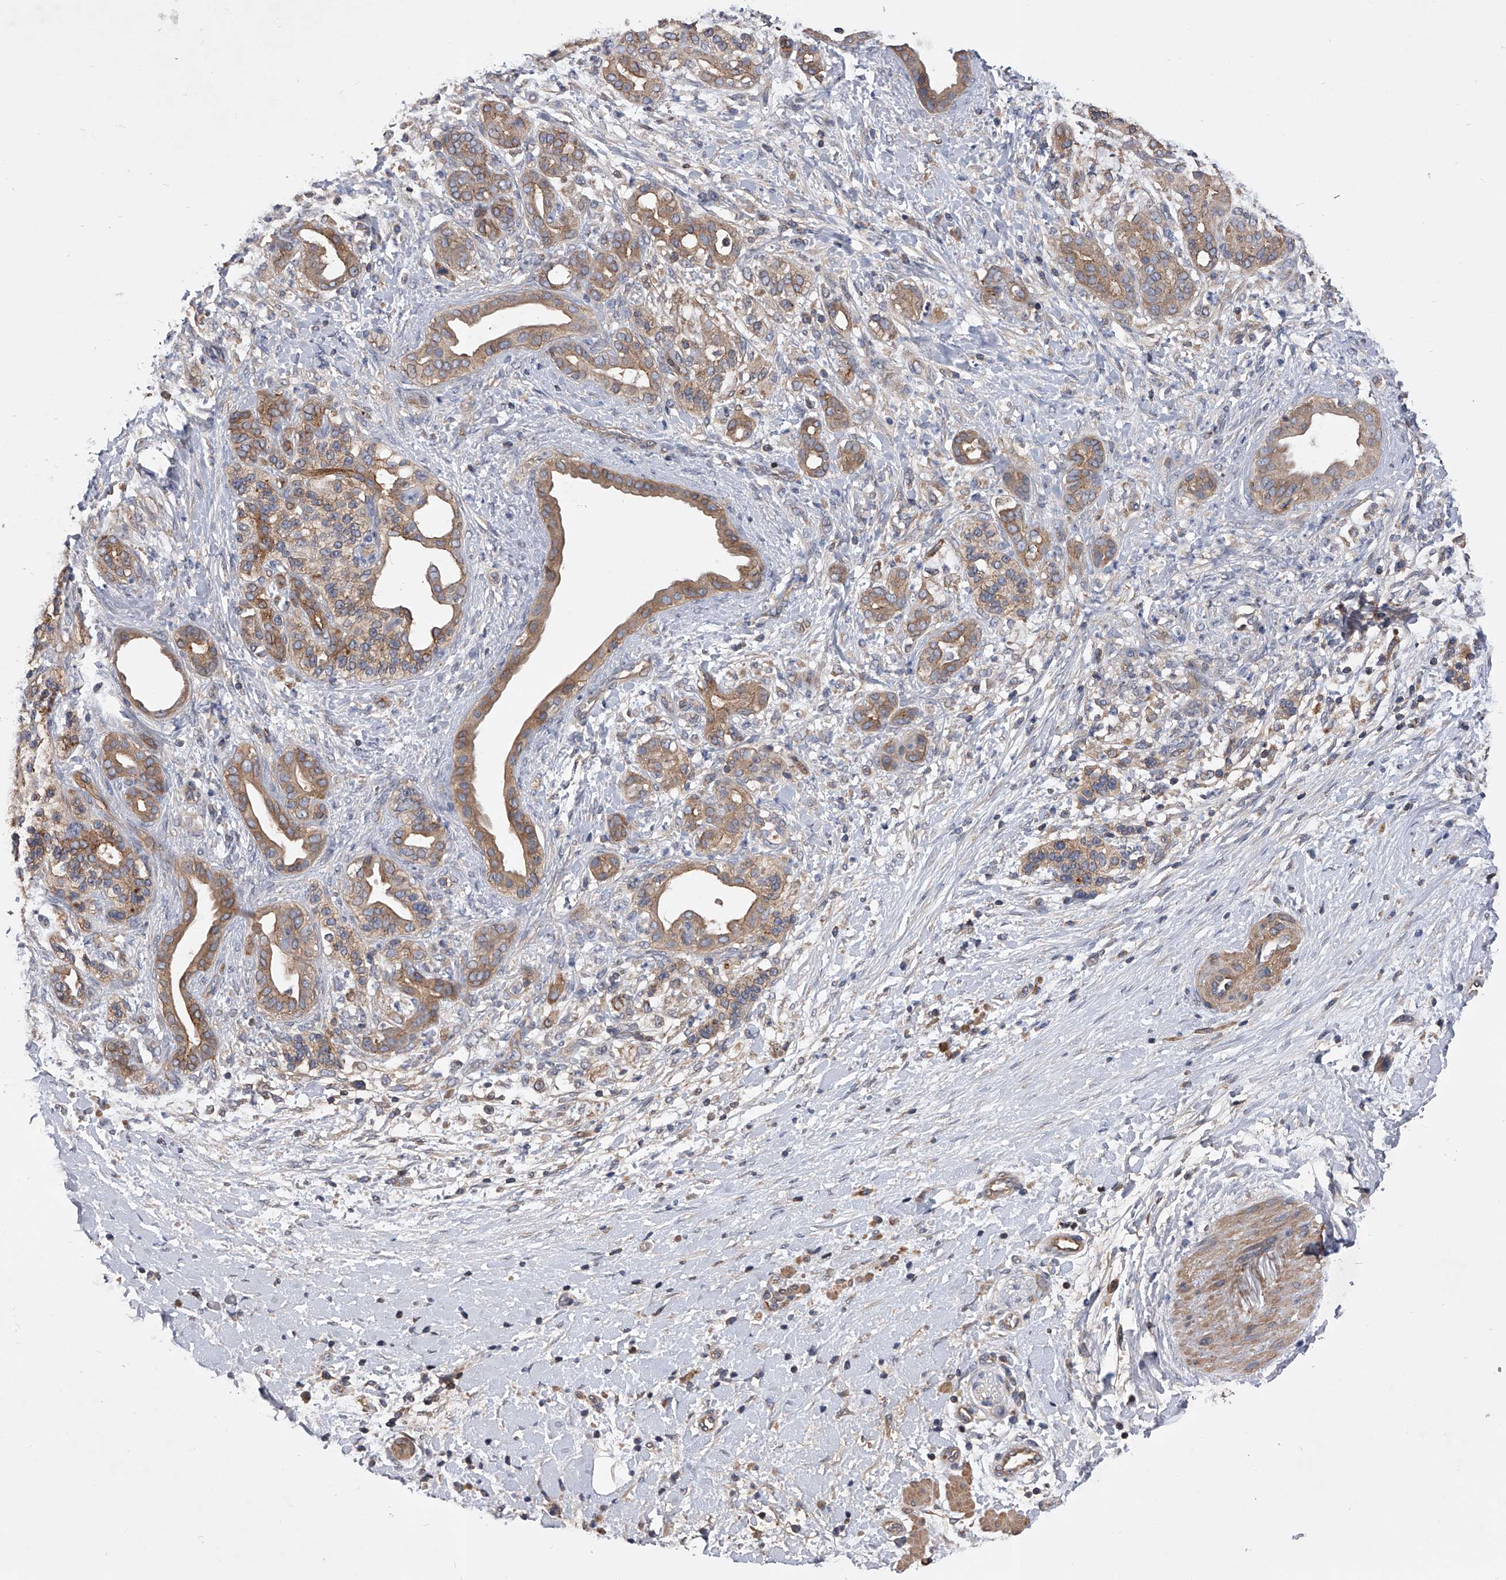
{"staining": {"intensity": "moderate", "quantity": ">75%", "location": "cytoplasmic/membranous"}, "tissue": "pancreatic cancer", "cell_type": "Tumor cells", "image_type": "cancer", "snomed": [{"axis": "morphology", "description": "Adenocarcinoma, NOS"}, {"axis": "topography", "description": "Pancreas"}], "caption": "Tumor cells display moderate cytoplasmic/membranous staining in about >75% of cells in adenocarcinoma (pancreatic).", "gene": "CUL7", "patient": {"sex": "male", "age": 58}}